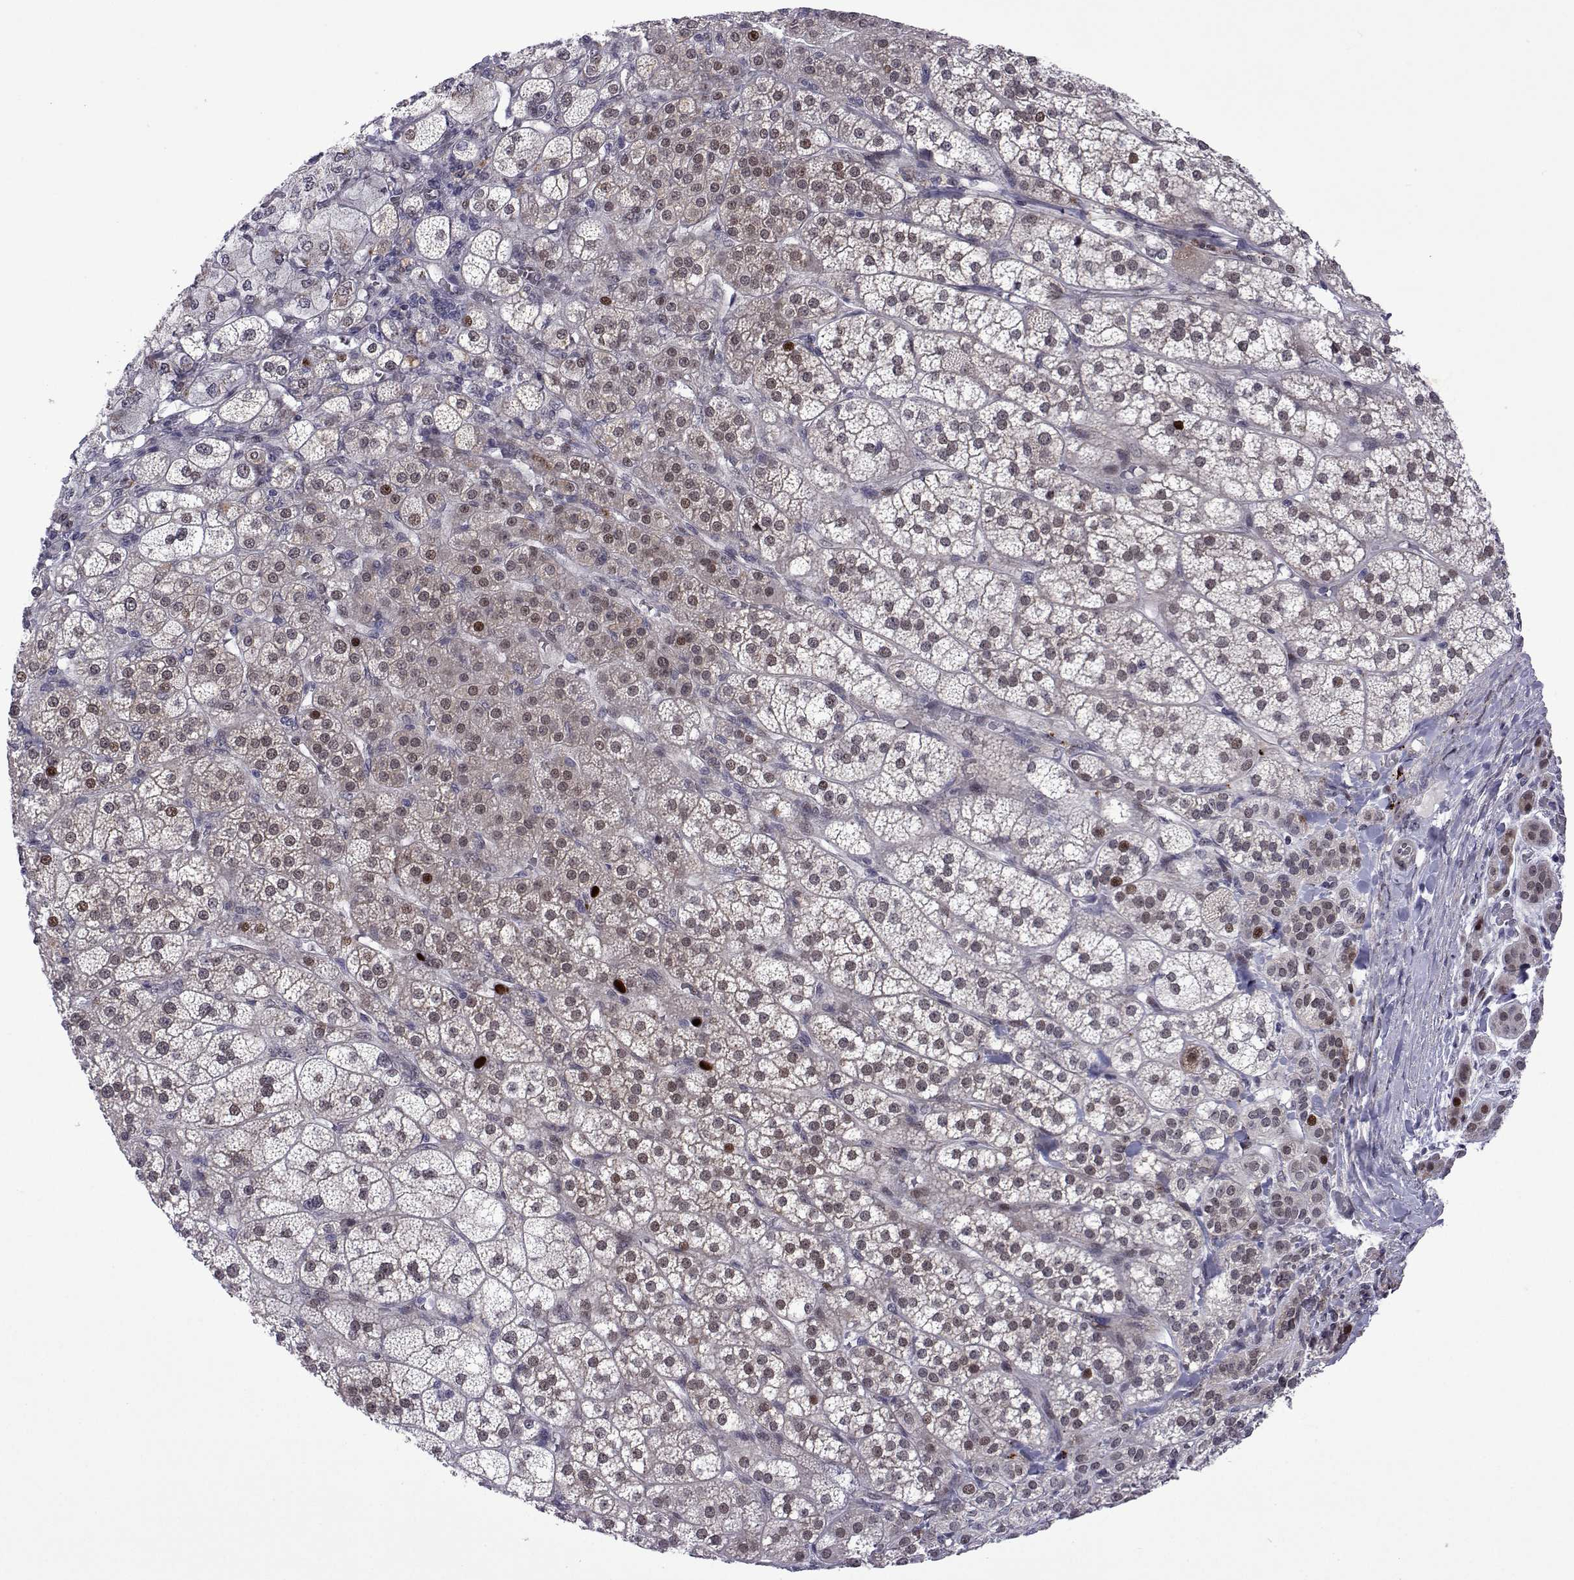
{"staining": {"intensity": "moderate", "quantity": "25%-75%", "location": "nuclear"}, "tissue": "adrenal gland", "cell_type": "Glandular cells", "image_type": "normal", "snomed": [{"axis": "morphology", "description": "Normal tissue, NOS"}, {"axis": "topography", "description": "Adrenal gland"}], "caption": "The micrograph reveals immunohistochemical staining of normal adrenal gland. There is moderate nuclear positivity is seen in approximately 25%-75% of glandular cells. (DAB IHC, brown staining for protein, blue staining for nuclei).", "gene": "EFCAB3", "patient": {"sex": "female", "age": 60}}